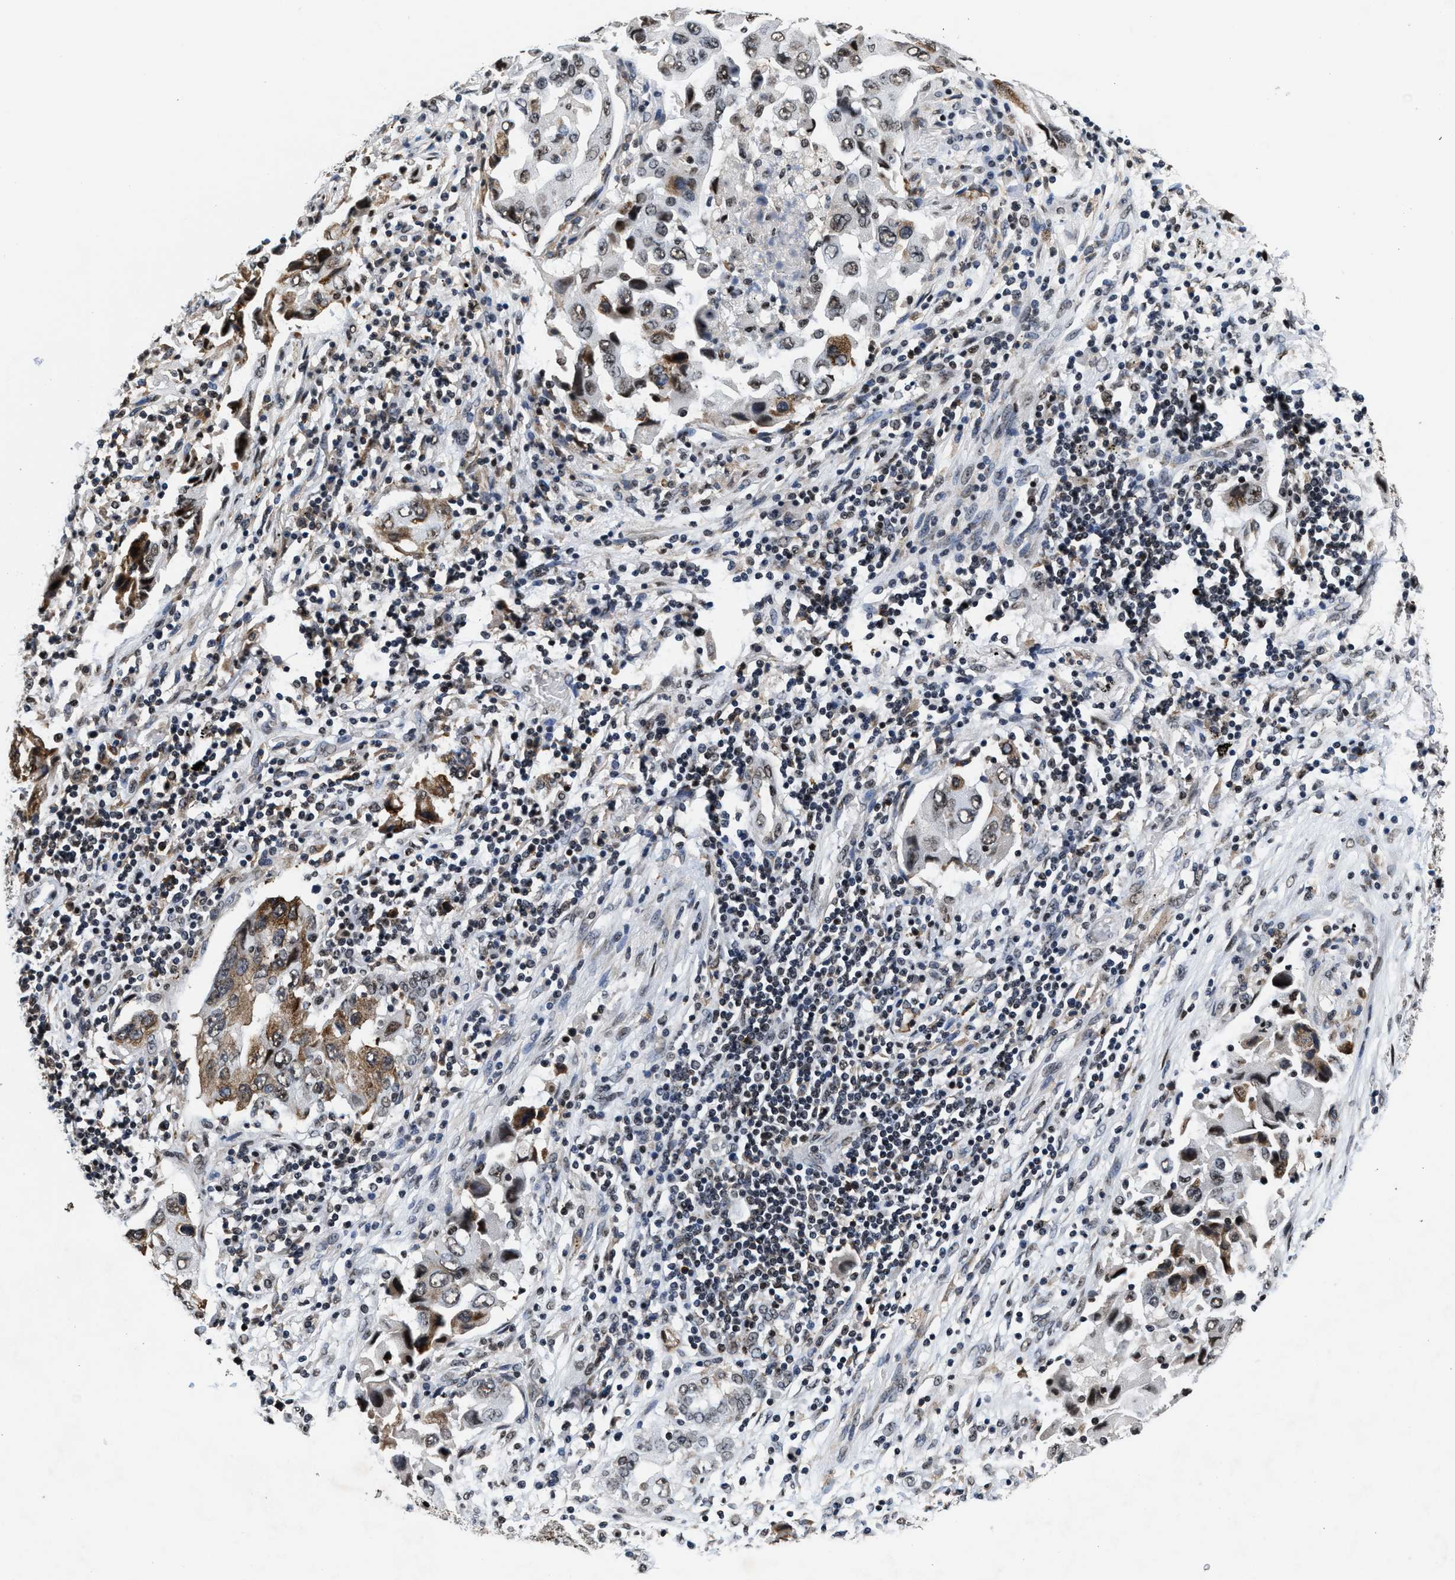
{"staining": {"intensity": "moderate", "quantity": "<25%", "location": "cytoplasmic/membranous"}, "tissue": "lung cancer", "cell_type": "Tumor cells", "image_type": "cancer", "snomed": [{"axis": "morphology", "description": "Adenocarcinoma, NOS"}, {"axis": "topography", "description": "Lung"}], "caption": "Moderate cytoplasmic/membranous protein staining is identified in approximately <25% of tumor cells in lung cancer (adenocarcinoma).", "gene": "SUPT16H", "patient": {"sex": "female", "age": 65}}